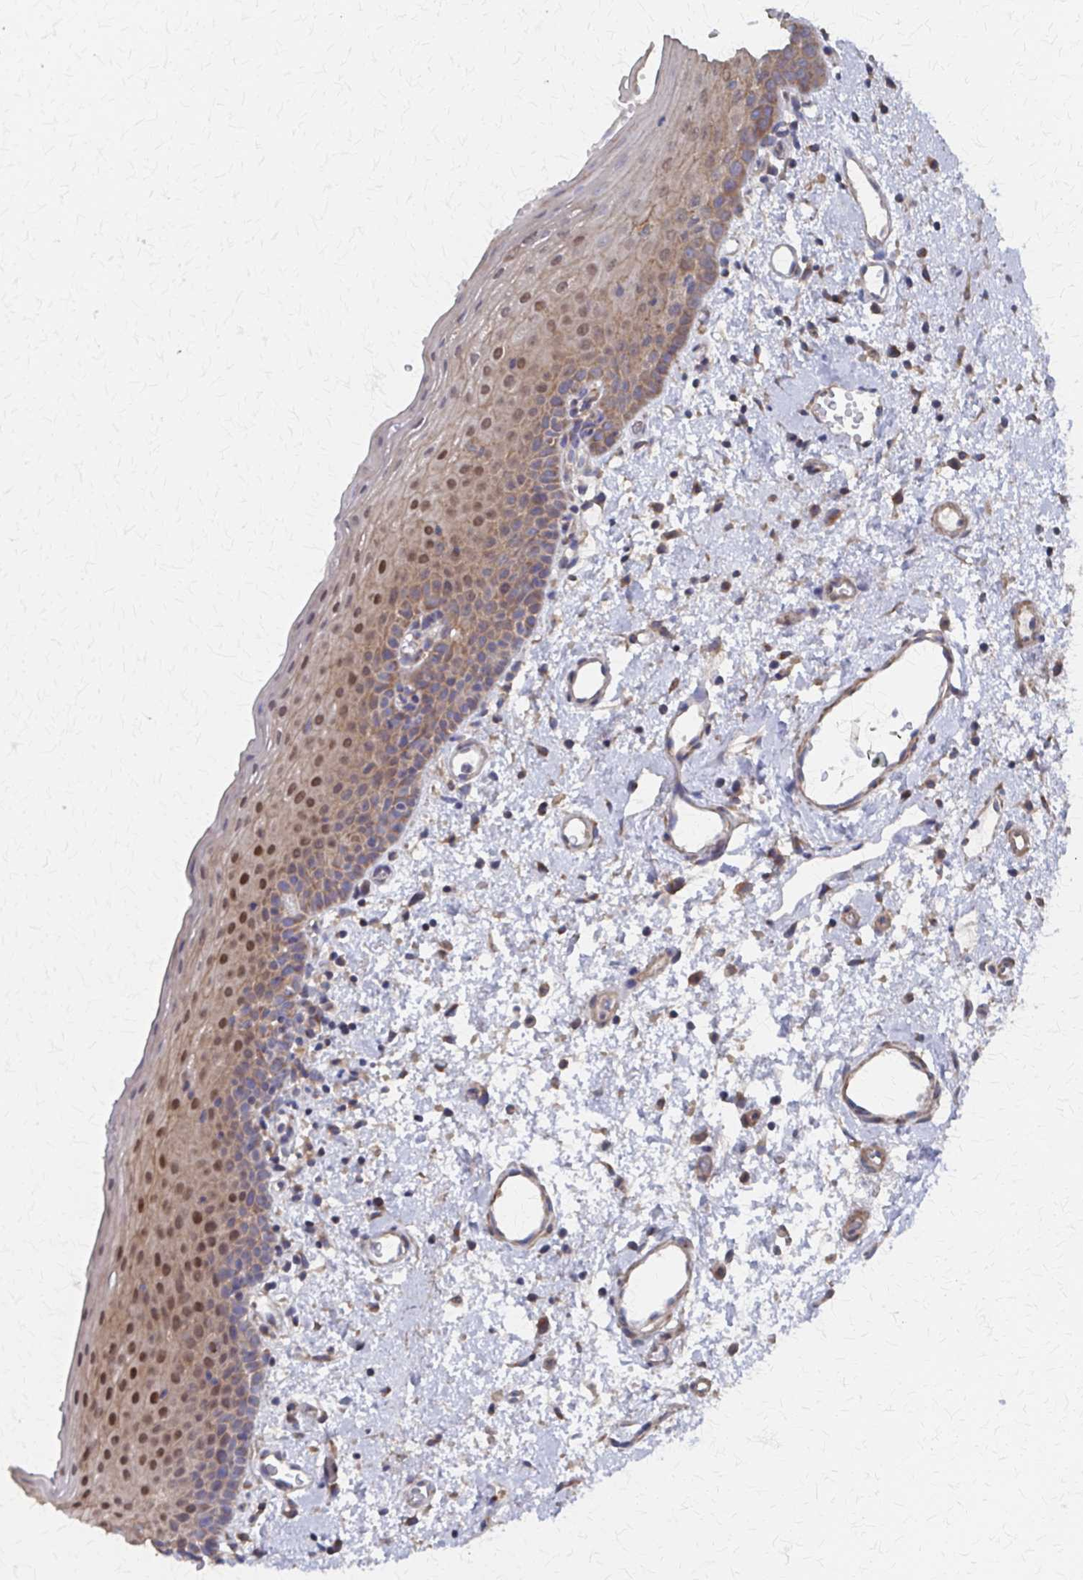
{"staining": {"intensity": "moderate", "quantity": ">75%", "location": "cytoplasmic/membranous,nuclear"}, "tissue": "oral mucosa", "cell_type": "Squamous epithelial cells", "image_type": "normal", "snomed": [{"axis": "morphology", "description": "Normal tissue, NOS"}, {"axis": "topography", "description": "Oral tissue"}, {"axis": "topography", "description": "Head-Neck"}], "caption": "IHC staining of unremarkable oral mucosa, which exhibits medium levels of moderate cytoplasmic/membranous,nuclear staining in approximately >75% of squamous epithelial cells indicating moderate cytoplasmic/membranous,nuclear protein expression. The staining was performed using DAB (brown) for protein detection and nuclei were counterstained in hematoxylin (blue).", "gene": "PGAP2", "patient": {"sex": "female", "age": 55}}